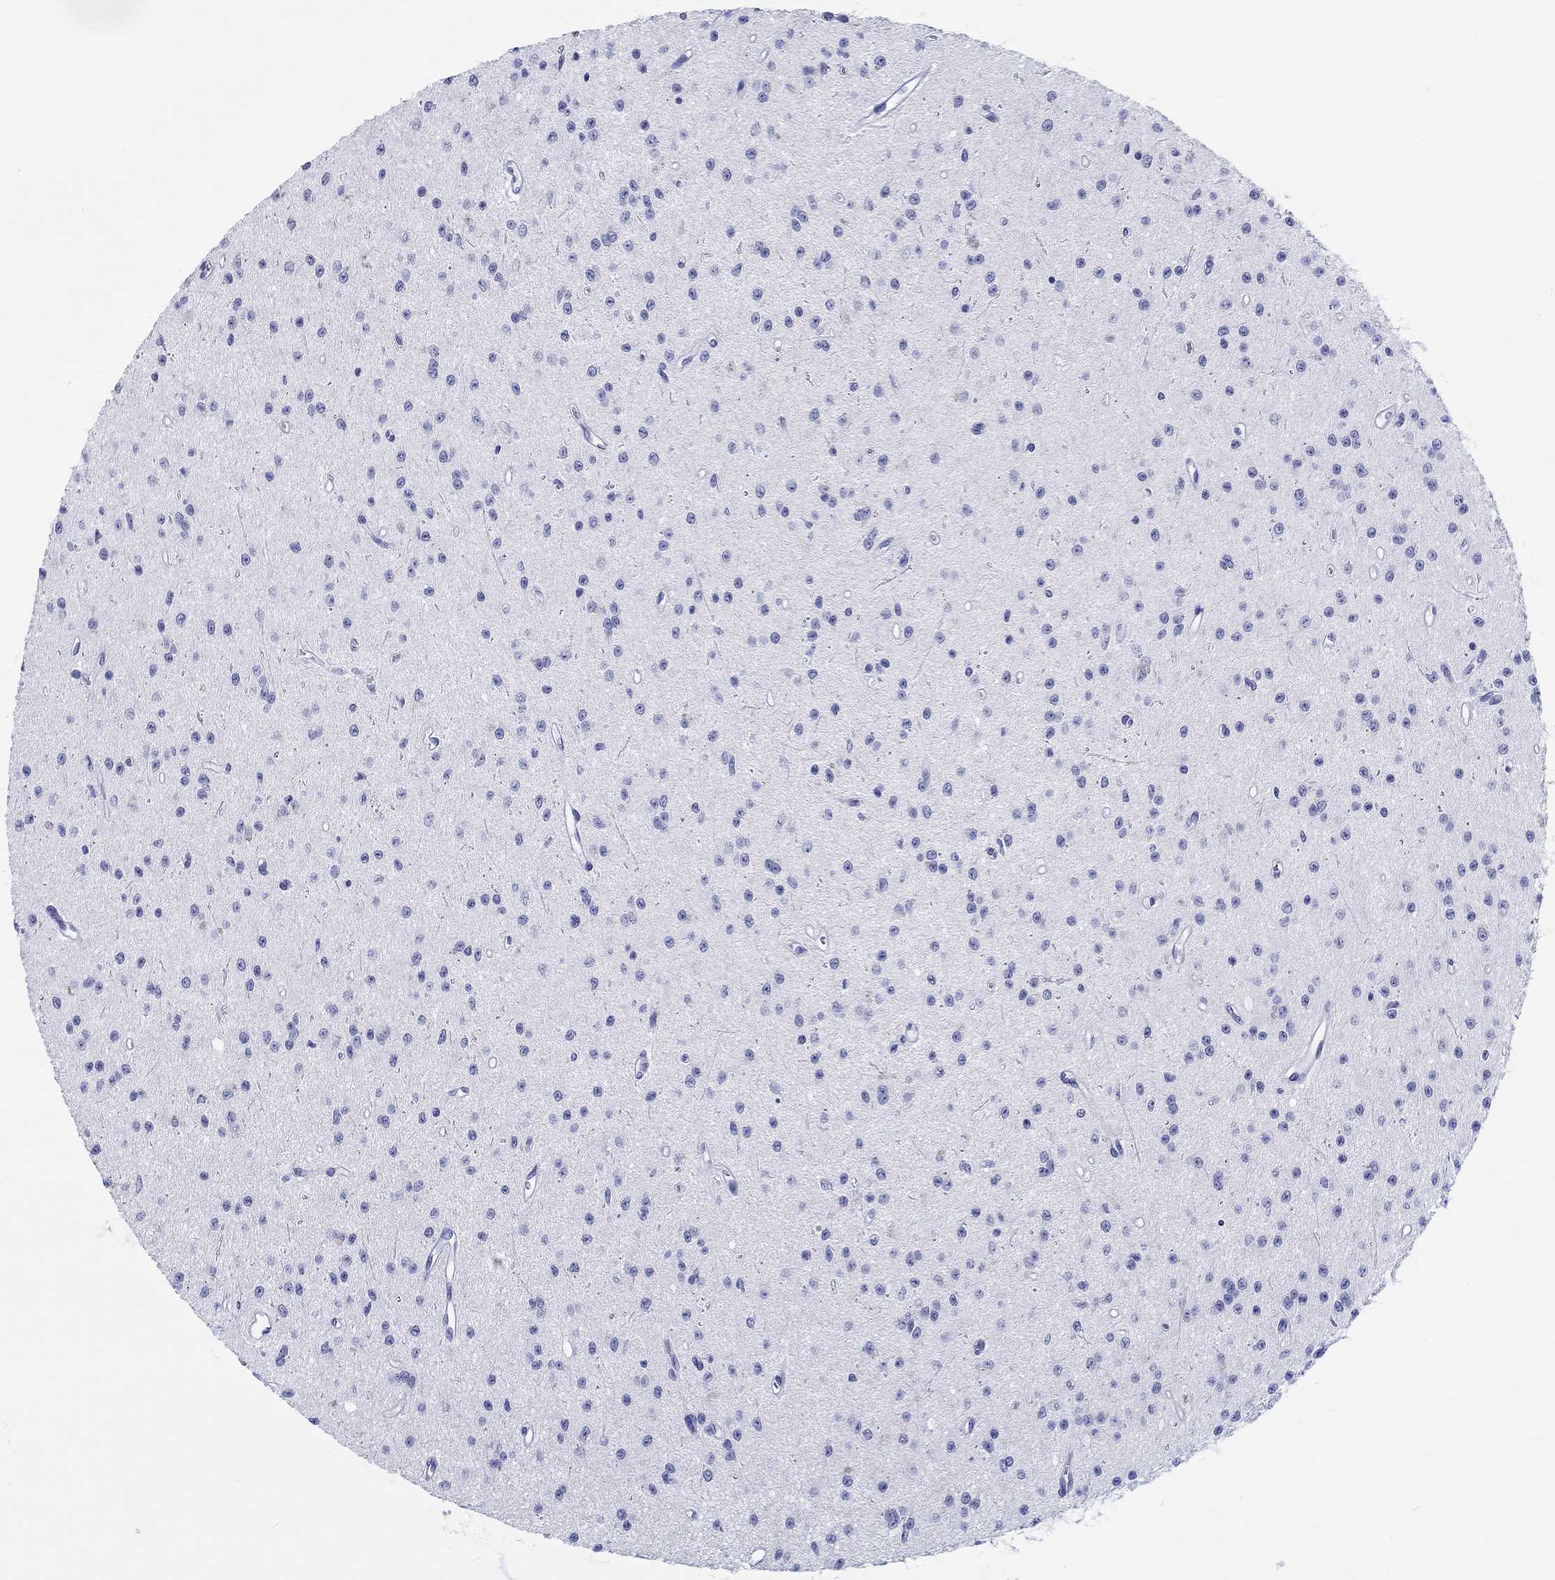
{"staining": {"intensity": "negative", "quantity": "none", "location": "none"}, "tissue": "glioma", "cell_type": "Tumor cells", "image_type": "cancer", "snomed": [{"axis": "morphology", "description": "Glioma, malignant, Low grade"}, {"axis": "topography", "description": "Brain"}], "caption": "There is no significant expression in tumor cells of malignant glioma (low-grade). Brightfield microscopy of IHC stained with DAB (3,3'-diaminobenzidine) (brown) and hematoxylin (blue), captured at high magnification.", "gene": "H1-1", "patient": {"sex": "female", "age": 45}}